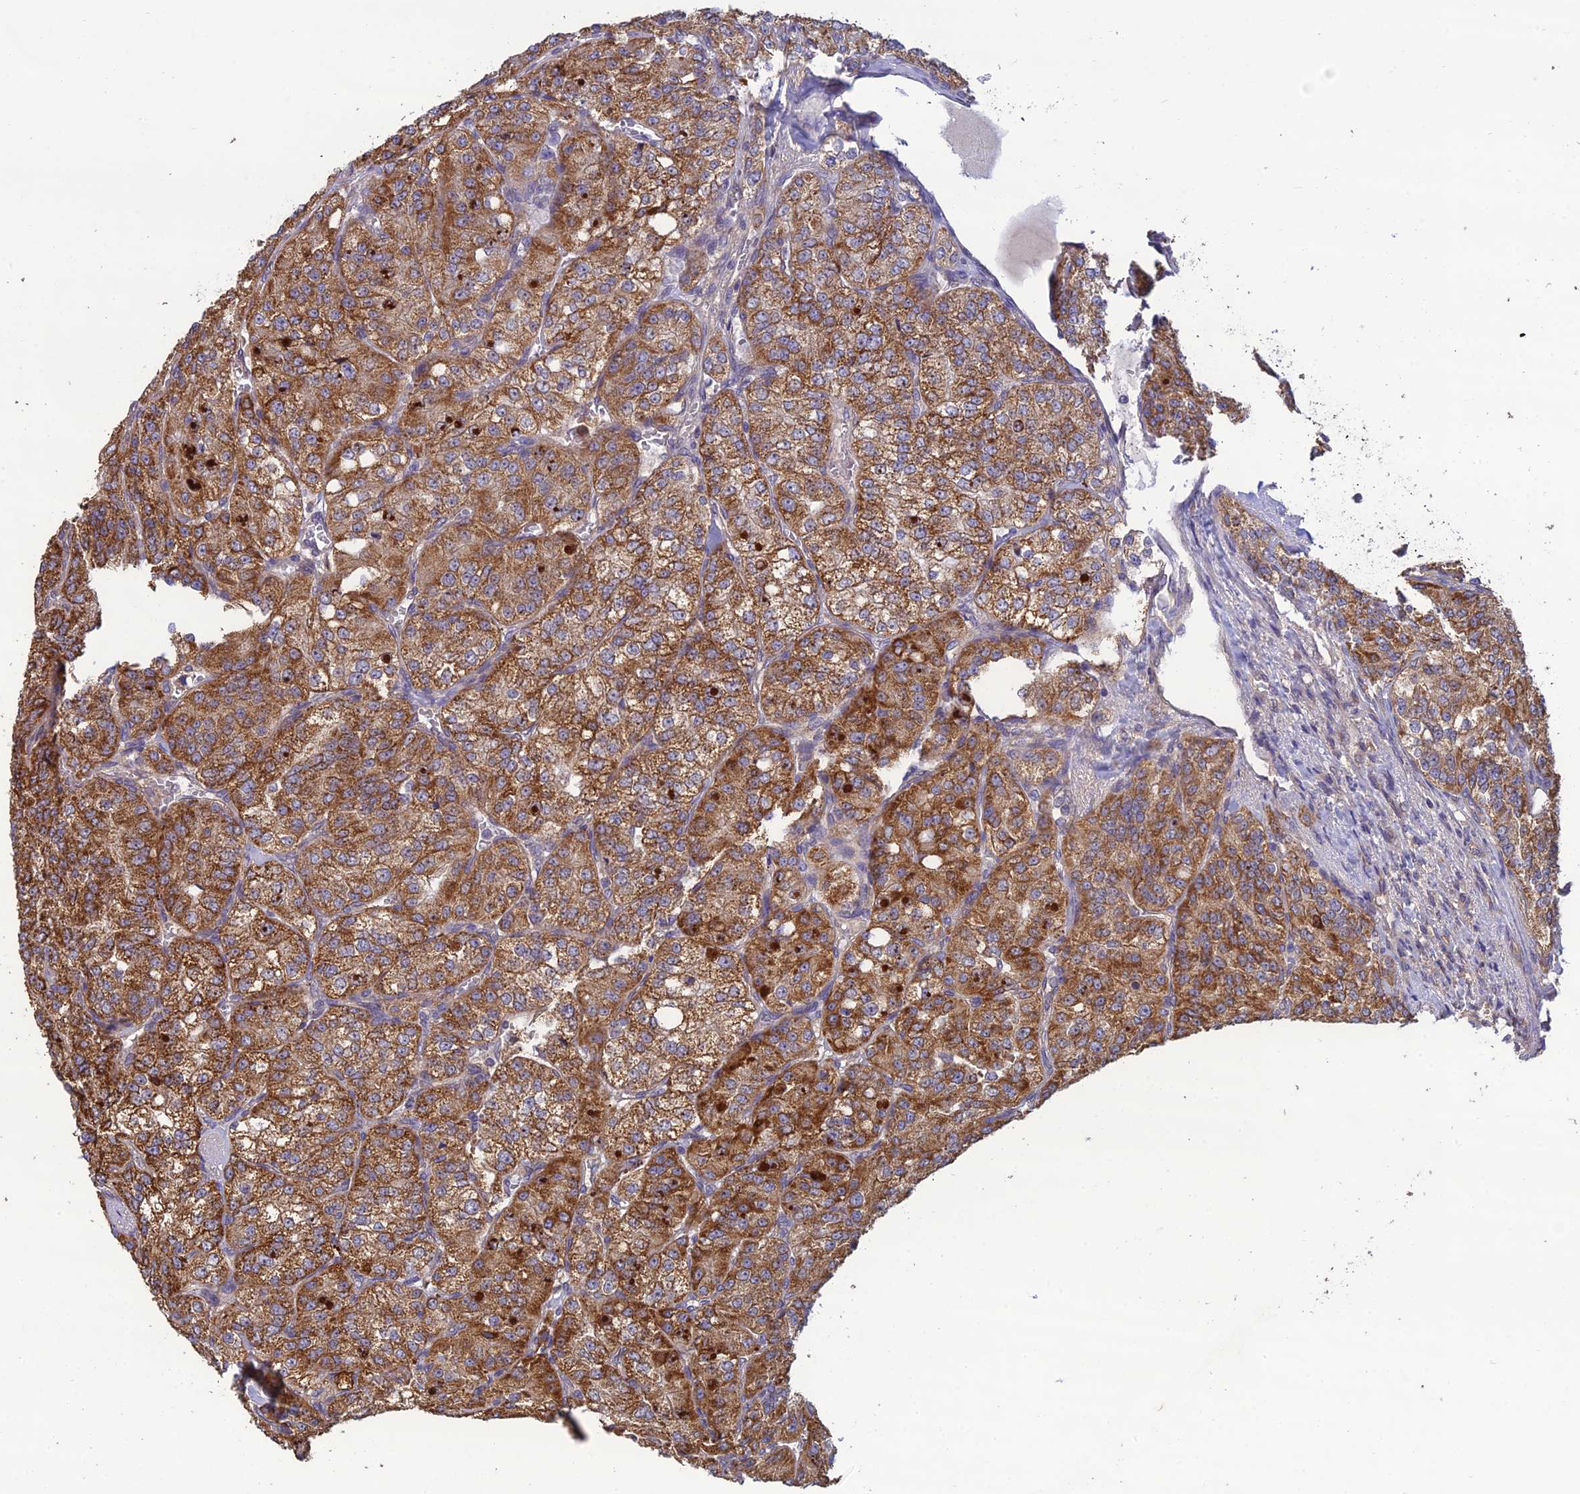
{"staining": {"intensity": "moderate", "quantity": ">75%", "location": "cytoplasmic/membranous"}, "tissue": "renal cancer", "cell_type": "Tumor cells", "image_type": "cancer", "snomed": [{"axis": "morphology", "description": "Adenocarcinoma, NOS"}, {"axis": "topography", "description": "Kidney"}], "caption": "About >75% of tumor cells in adenocarcinoma (renal) show moderate cytoplasmic/membranous protein expression as visualized by brown immunohistochemical staining.", "gene": "MRNIP", "patient": {"sex": "female", "age": 63}}